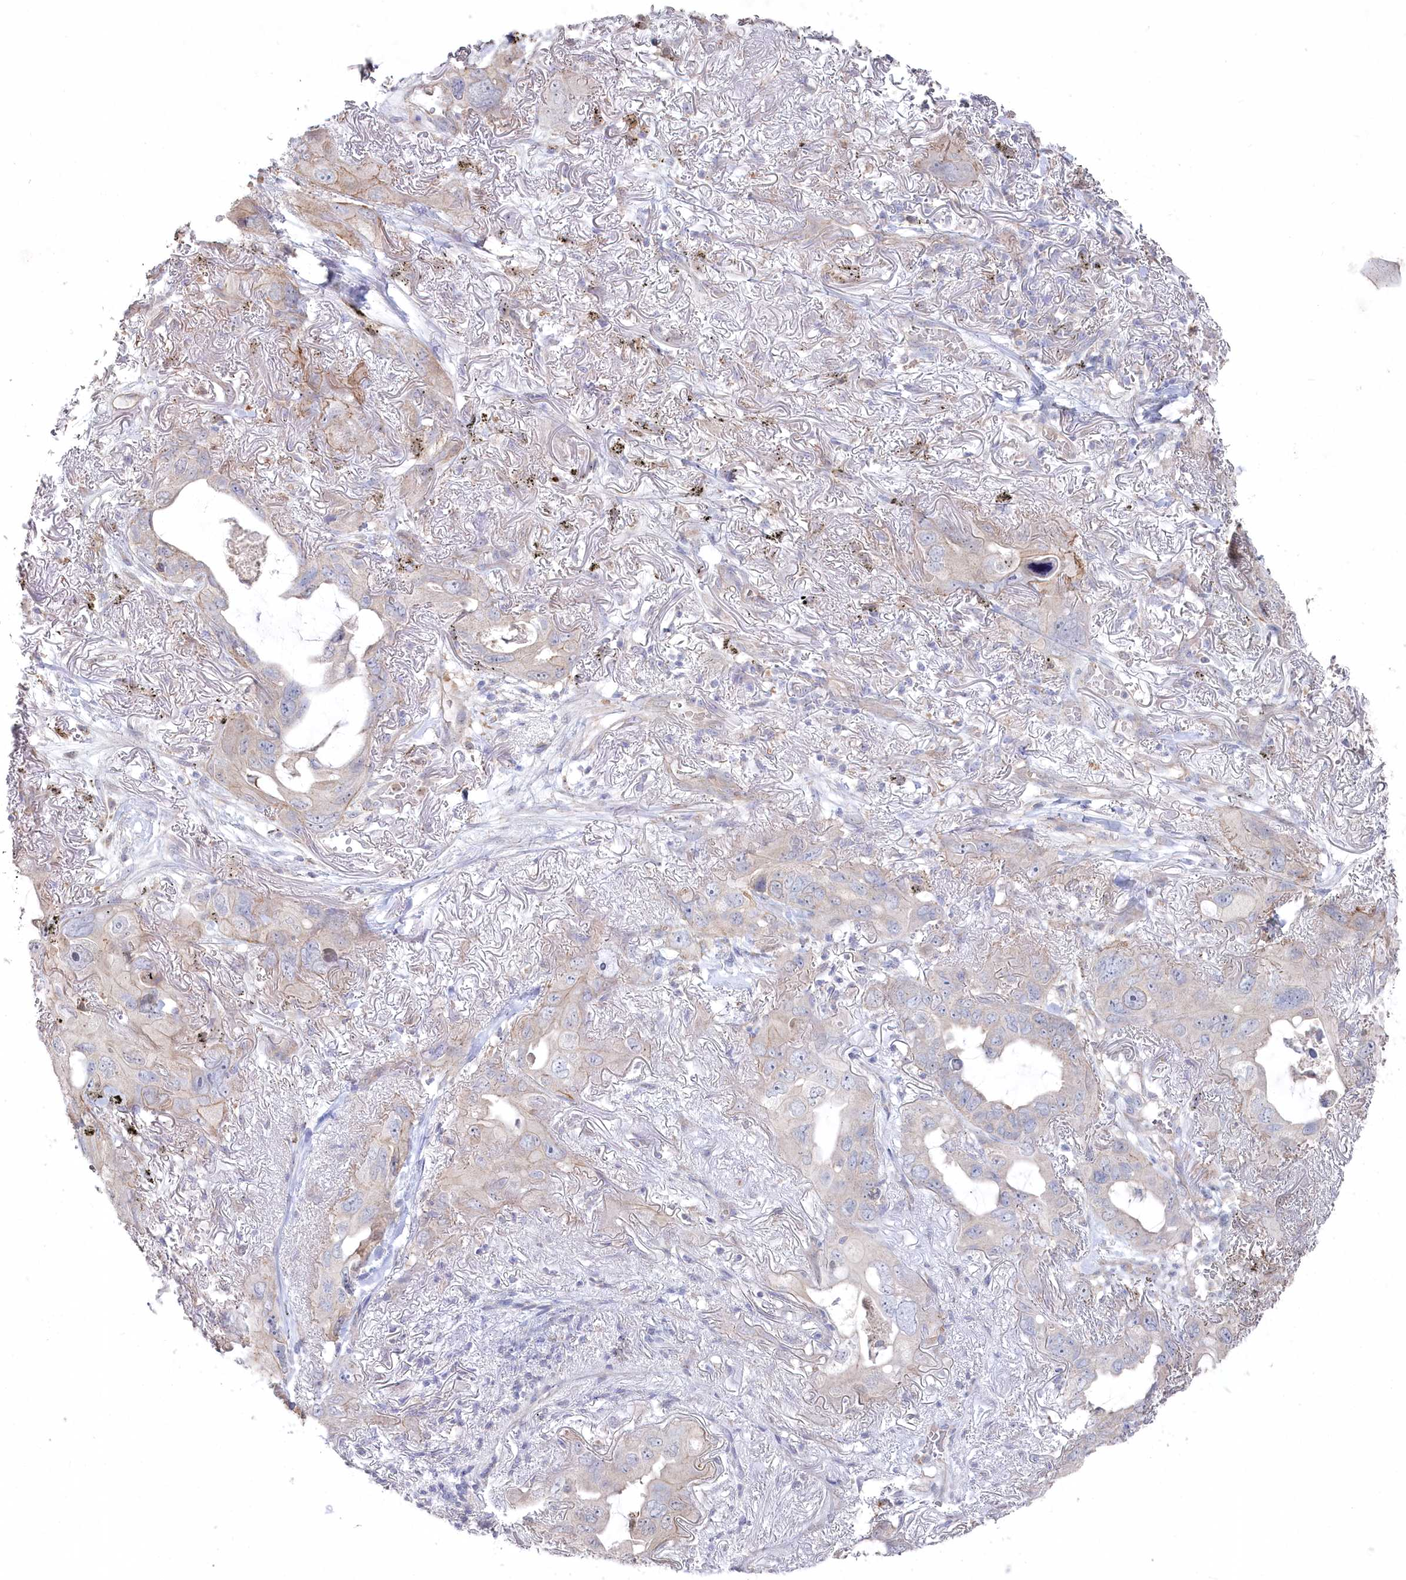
{"staining": {"intensity": "negative", "quantity": "none", "location": "none"}, "tissue": "lung cancer", "cell_type": "Tumor cells", "image_type": "cancer", "snomed": [{"axis": "morphology", "description": "Squamous cell carcinoma, NOS"}, {"axis": "topography", "description": "Lung"}], "caption": "Human lung cancer (squamous cell carcinoma) stained for a protein using IHC demonstrates no expression in tumor cells.", "gene": "TGFBRAP1", "patient": {"sex": "female", "age": 73}}